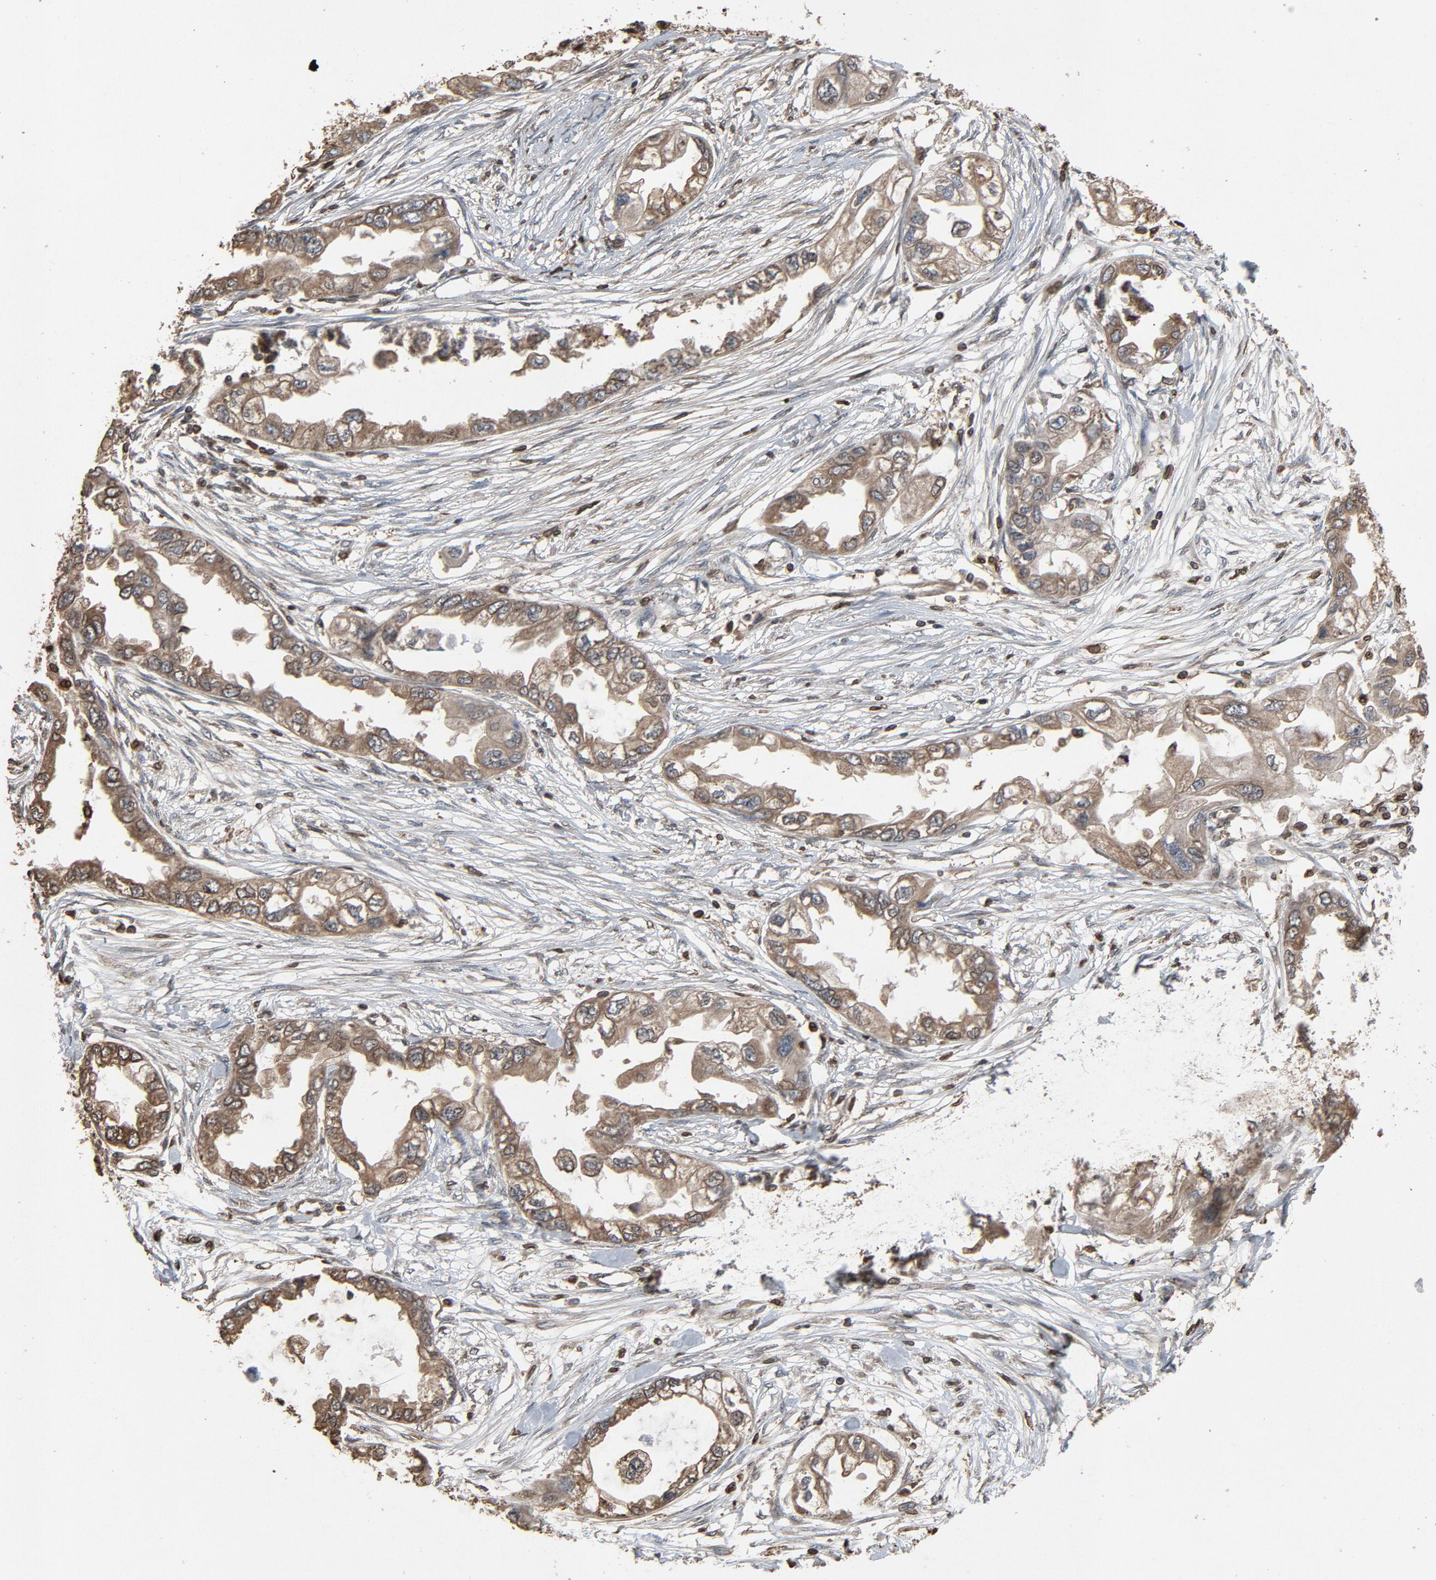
{"staining": {"intensity": "weak", "quantity": ">75%", "location": "cytoplasmic/membranous"}, "tissue": "endometrial cancer", "cell_type": "Tumor cells", "image_type": "cancer", "snomed": [{"axis": "morphology", "description": "Adenocarcinoma, NOS"}, {"axis": "topography", "description": "Endometrium"}], "caption": "This is a histology image of immunohistochemistry staining of endometrial adenocarcinoma, which shows weak staining in the cytoplasmic/membranous of tumor cells.", "gene": "UBE2D1", "patient": {"sex": "female", "age": 67}}